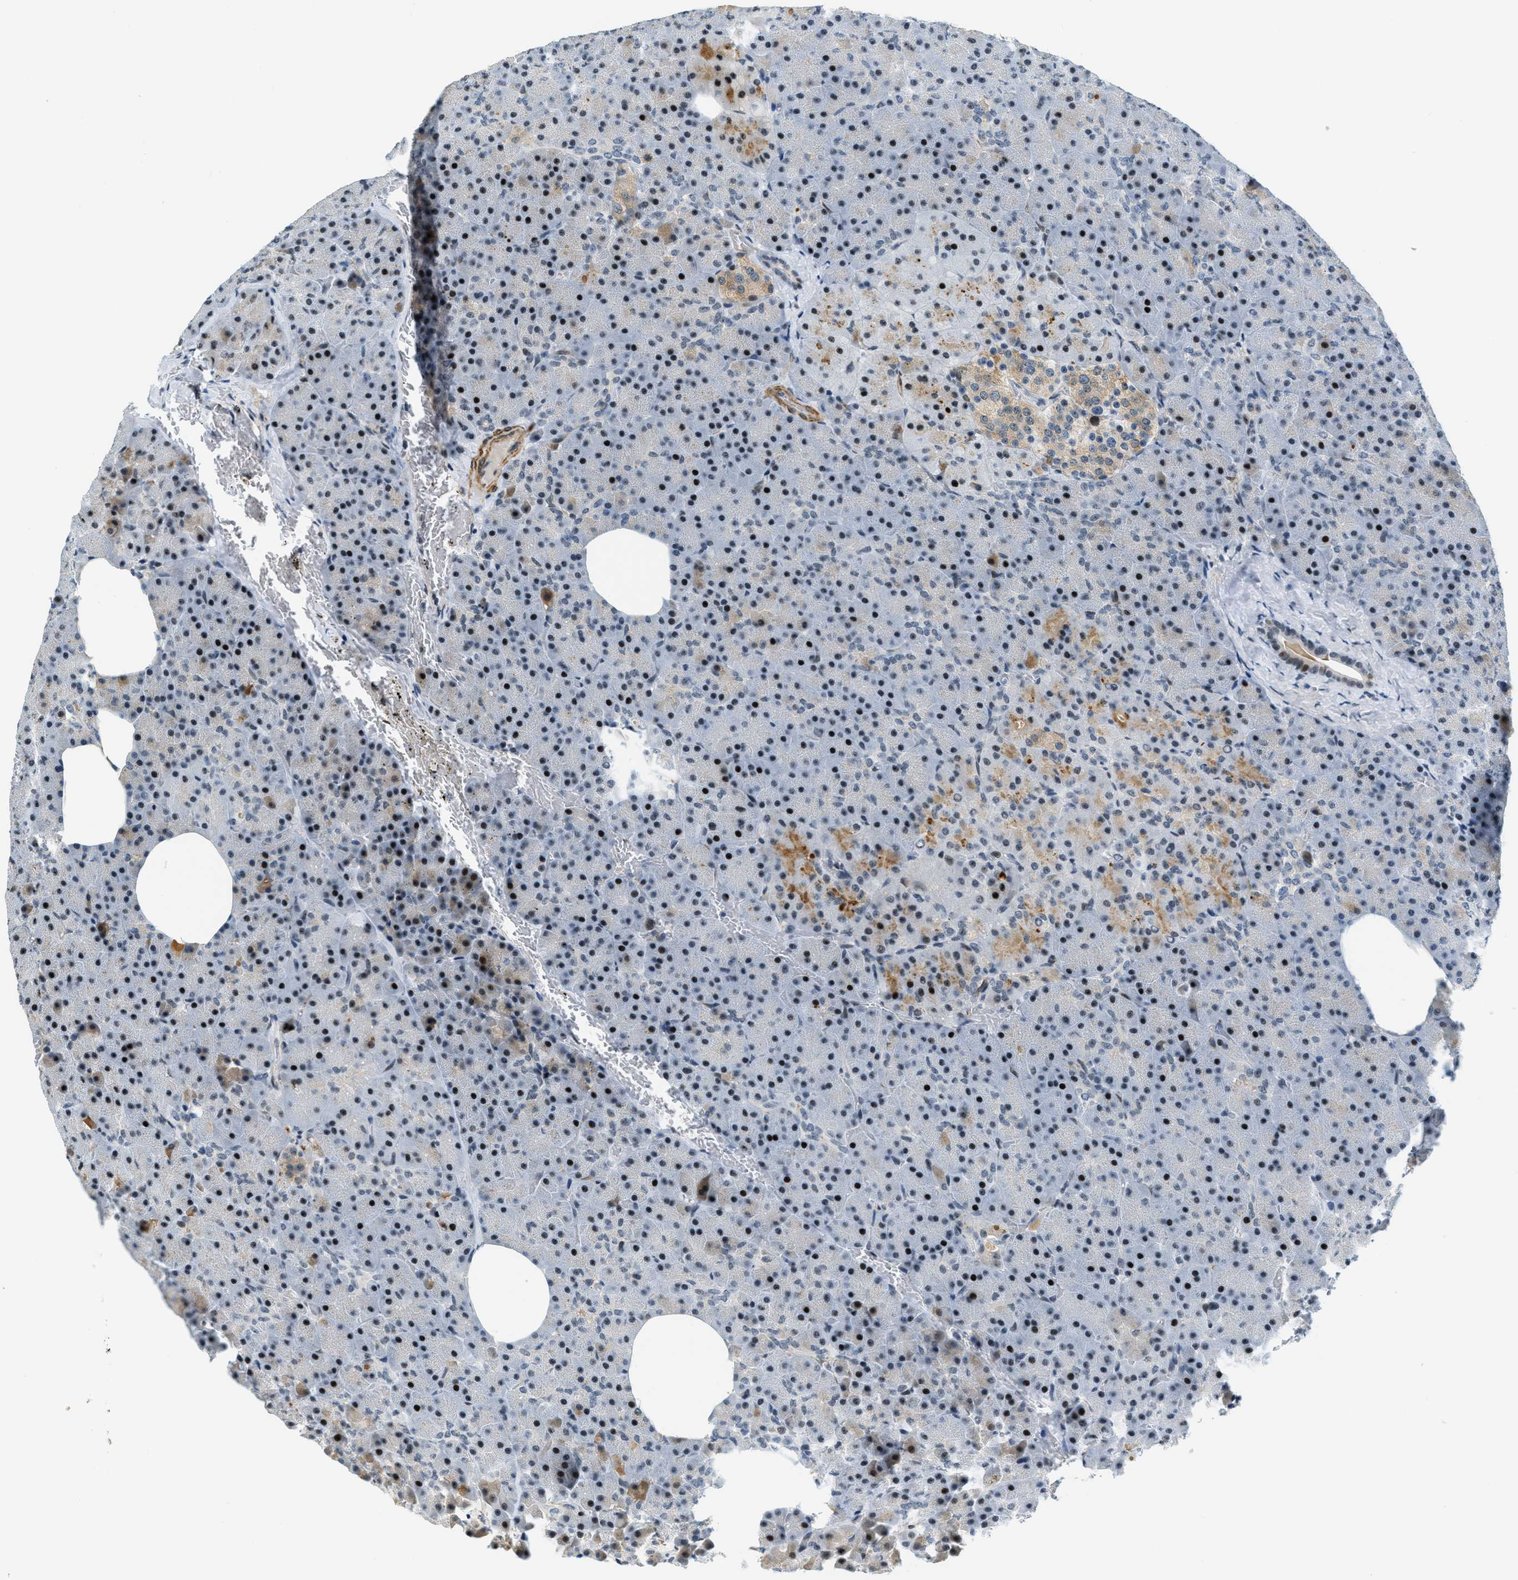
{"staining": {"intensity": "strong", "quantity": "25%-75%", "location": "nuclear"}, "tissue": "pancreas", "cell_type": "Exocrine glandular cells", "image_type": "normal", "snomed": [{"axis": "morphology", "description": "Normal tissue, NOS"}, {"axis": "topography", "description": "Pancreas"}], "caption": "IHC micrograph of benign pancreas stained for a protein (brown), which demonstrates high levels of strong nuclear positivity in approximately 25%-75% of exocrine glandular cells.", "gene": "ZDHHC23", "patient": {"sex": "female", "age": 35}}